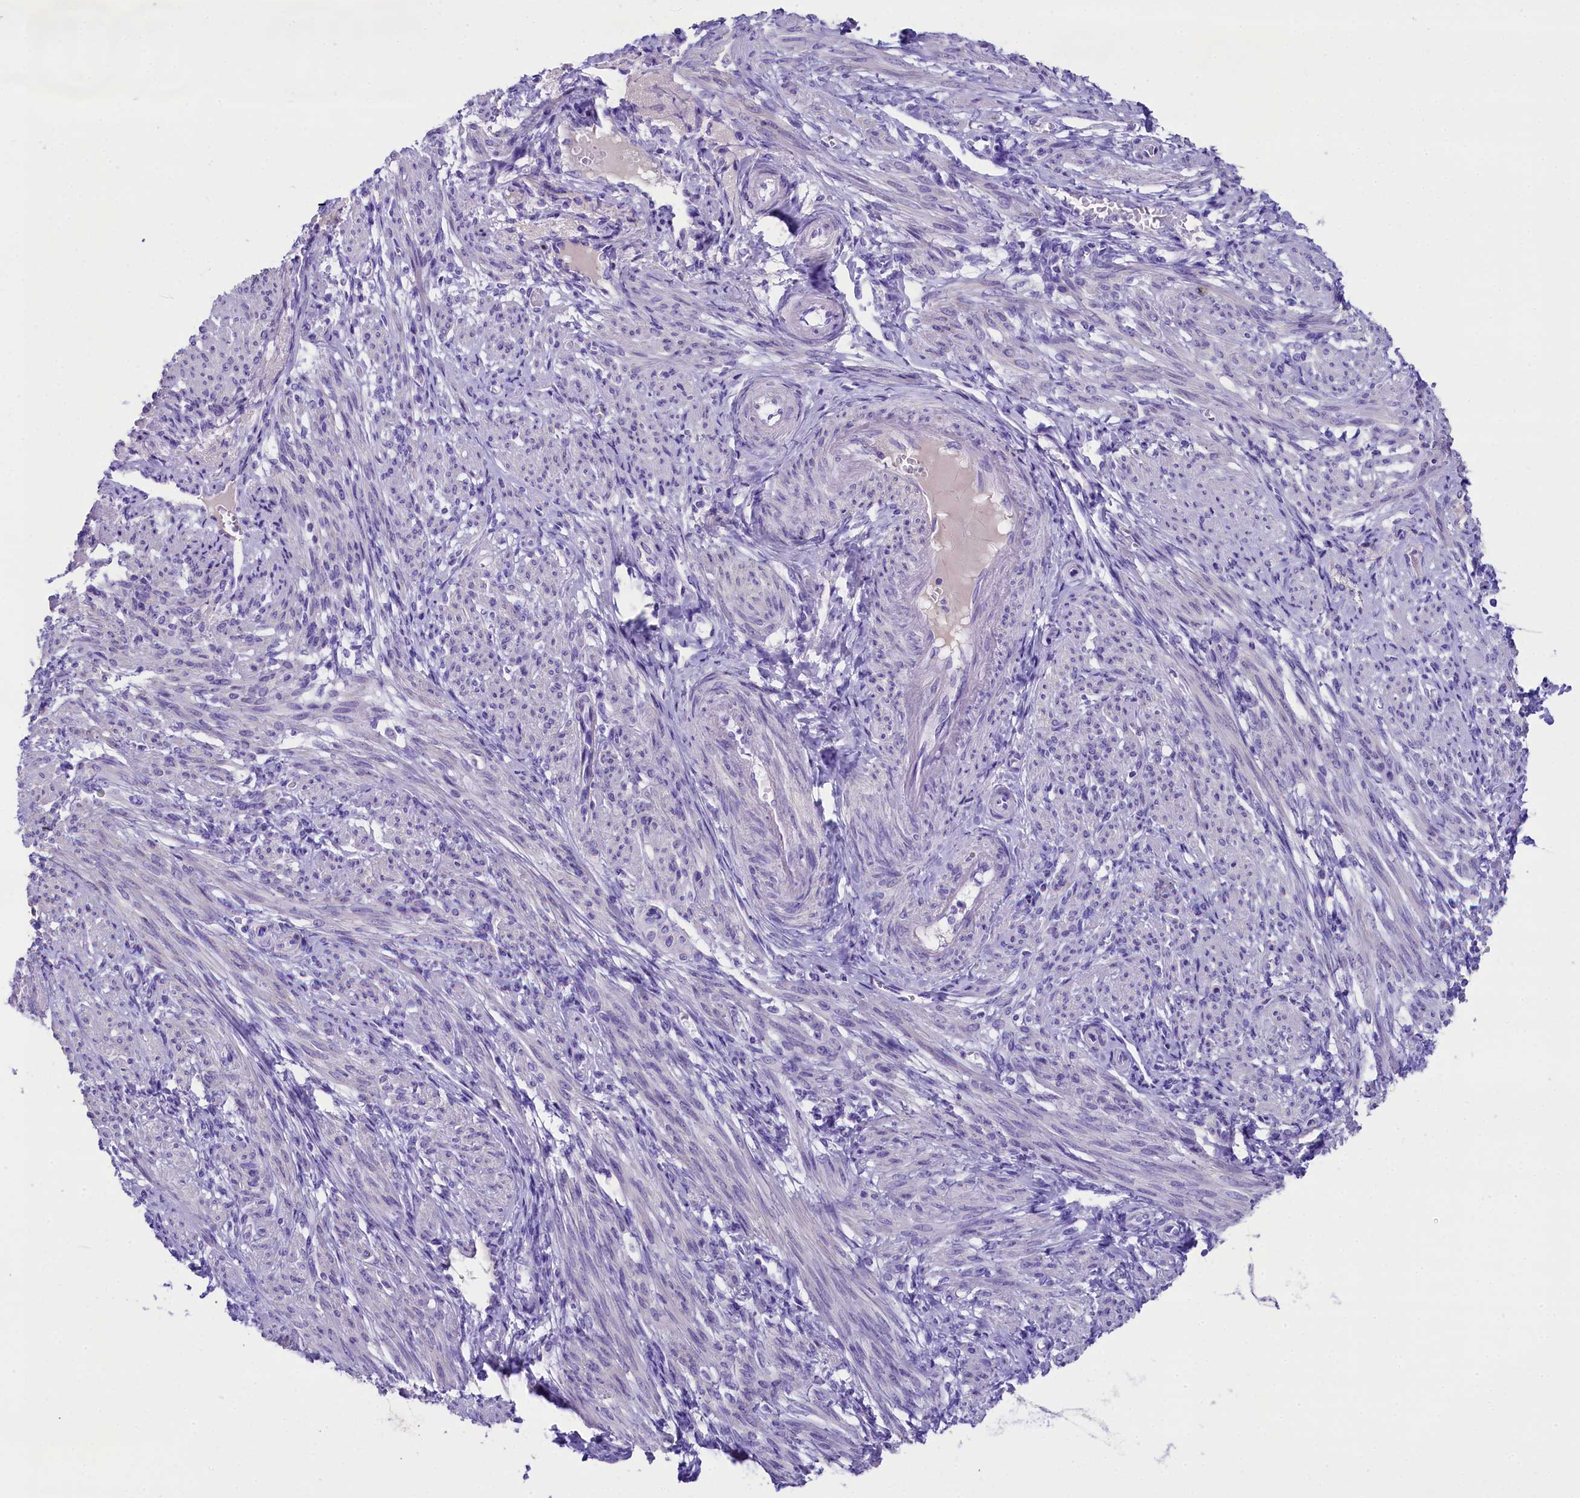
{"staining": {"intensity": "negative", "quantity": "none", "location": "none"}, "tissue": "smooth muscle", "cell_type": "Smooth muscle cells", "image_type": "normal", "snomed": [{"axis": "morphology", "description": "Normal tissue, NOS"}, {"axis": "topography", "description": "Smooth muscle"}], "caption": "High power microscopy image of an immunohistochemistry (IHC) micrograph of benign smooth muscle, revealing no significant positivity in smooth muscle cells. The staining is performed using DAB (3,3'-diaminobenzidine) brown chromogen with nuclei counter-stained in using hematoxylin.", "gene": "SKIDA1", "patient": {"sex": "female", "age": 39}}